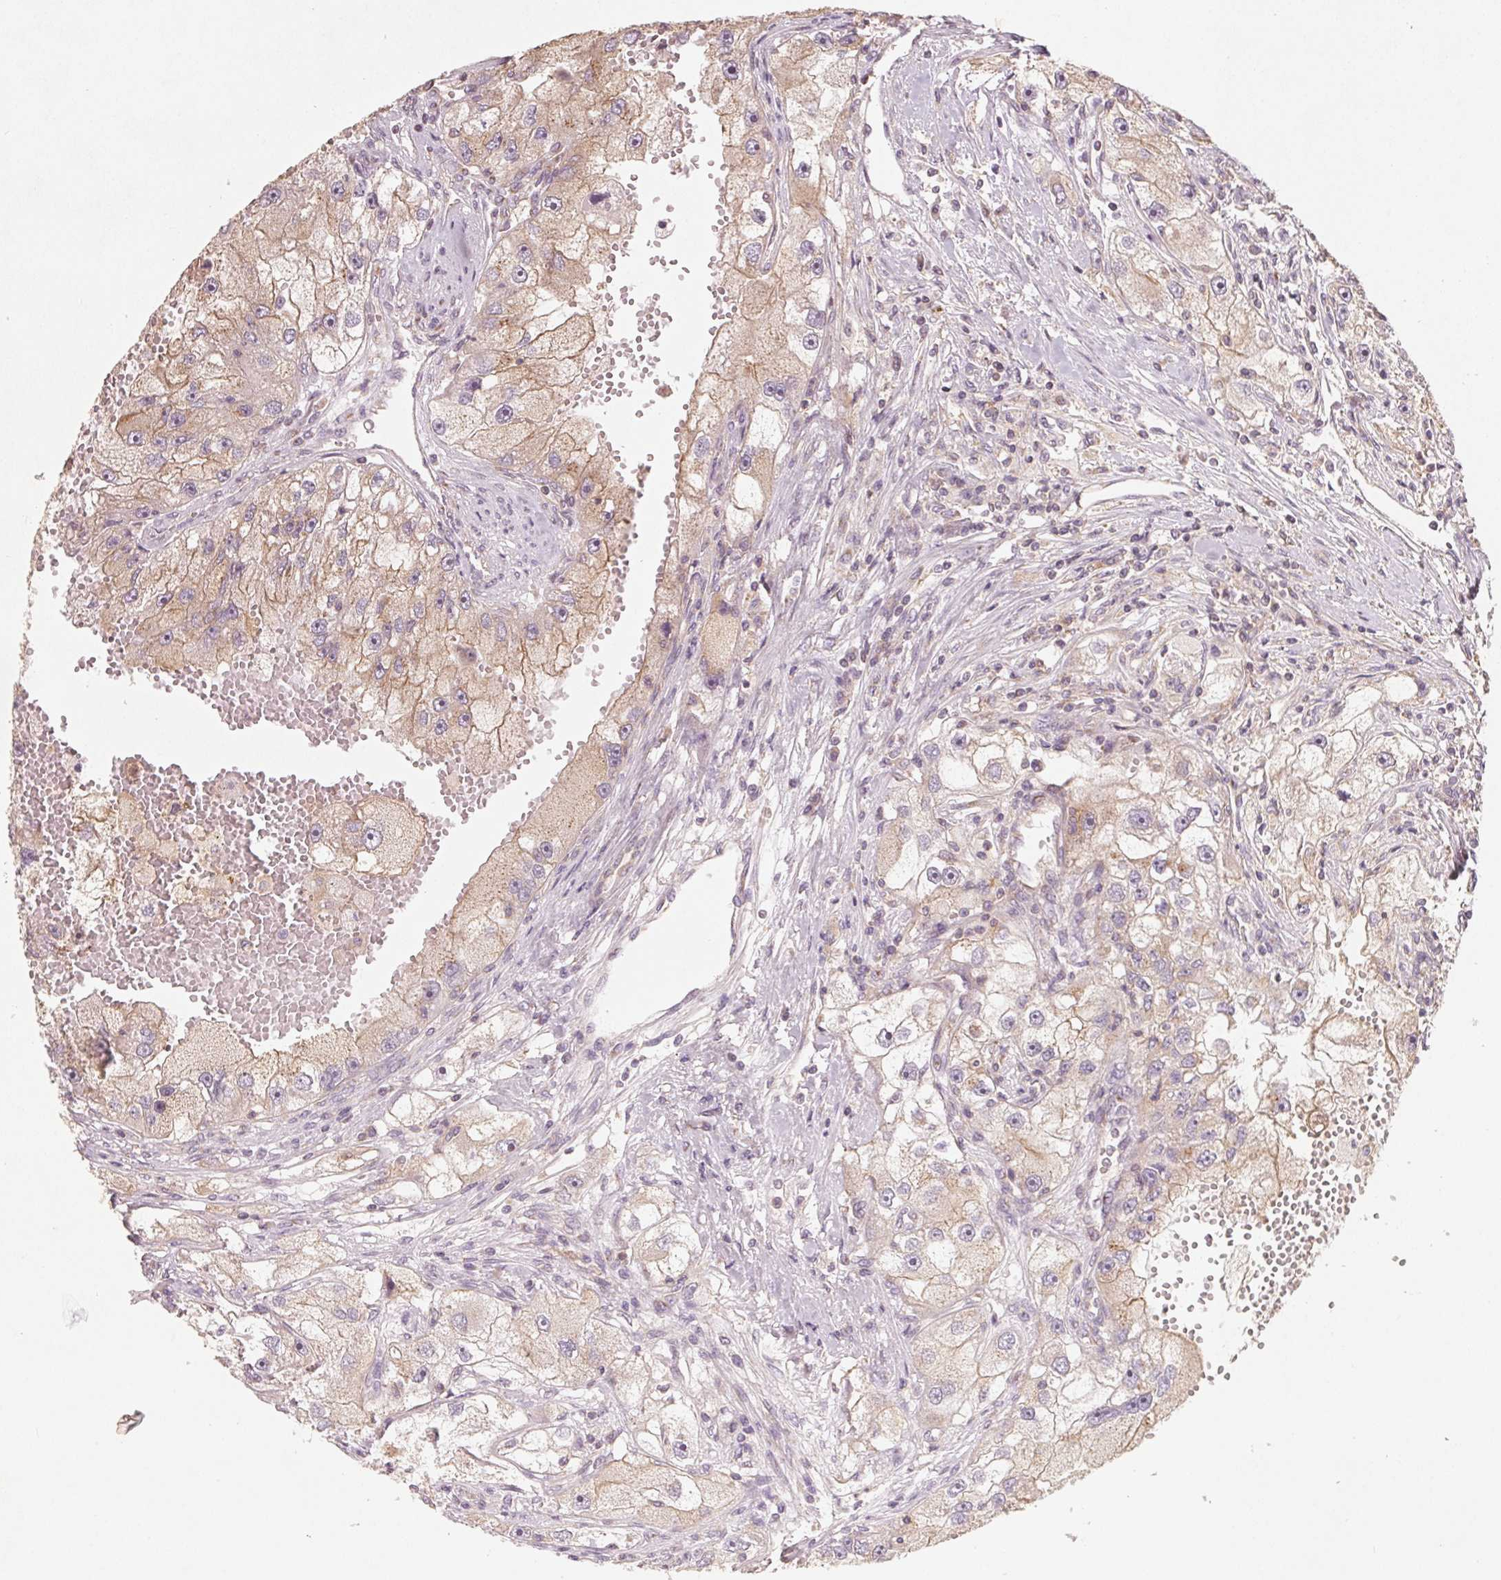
{"staining": {"intensity": "weak", "quantity": "25%-75%", "location": "cytoplasmic/membranous"}, "tissue": "renal cancer", "cell_type": "Tumor cells", "image_type": "cancer", "snomed": [{"axis": "morphology", "description": "Adenocarcinoma, NOS"}, {"axis": "topography", "description": "Kidney"}], "caption": "Renal cancer (adenocarcinoma) stained for a protein (brown) exhibits weak cytoplasmic/membranous positive expression in about 25%-75% of tumor cells.", "gene": "AP1S1", "patient": {"sex": "male", "age": 63}}